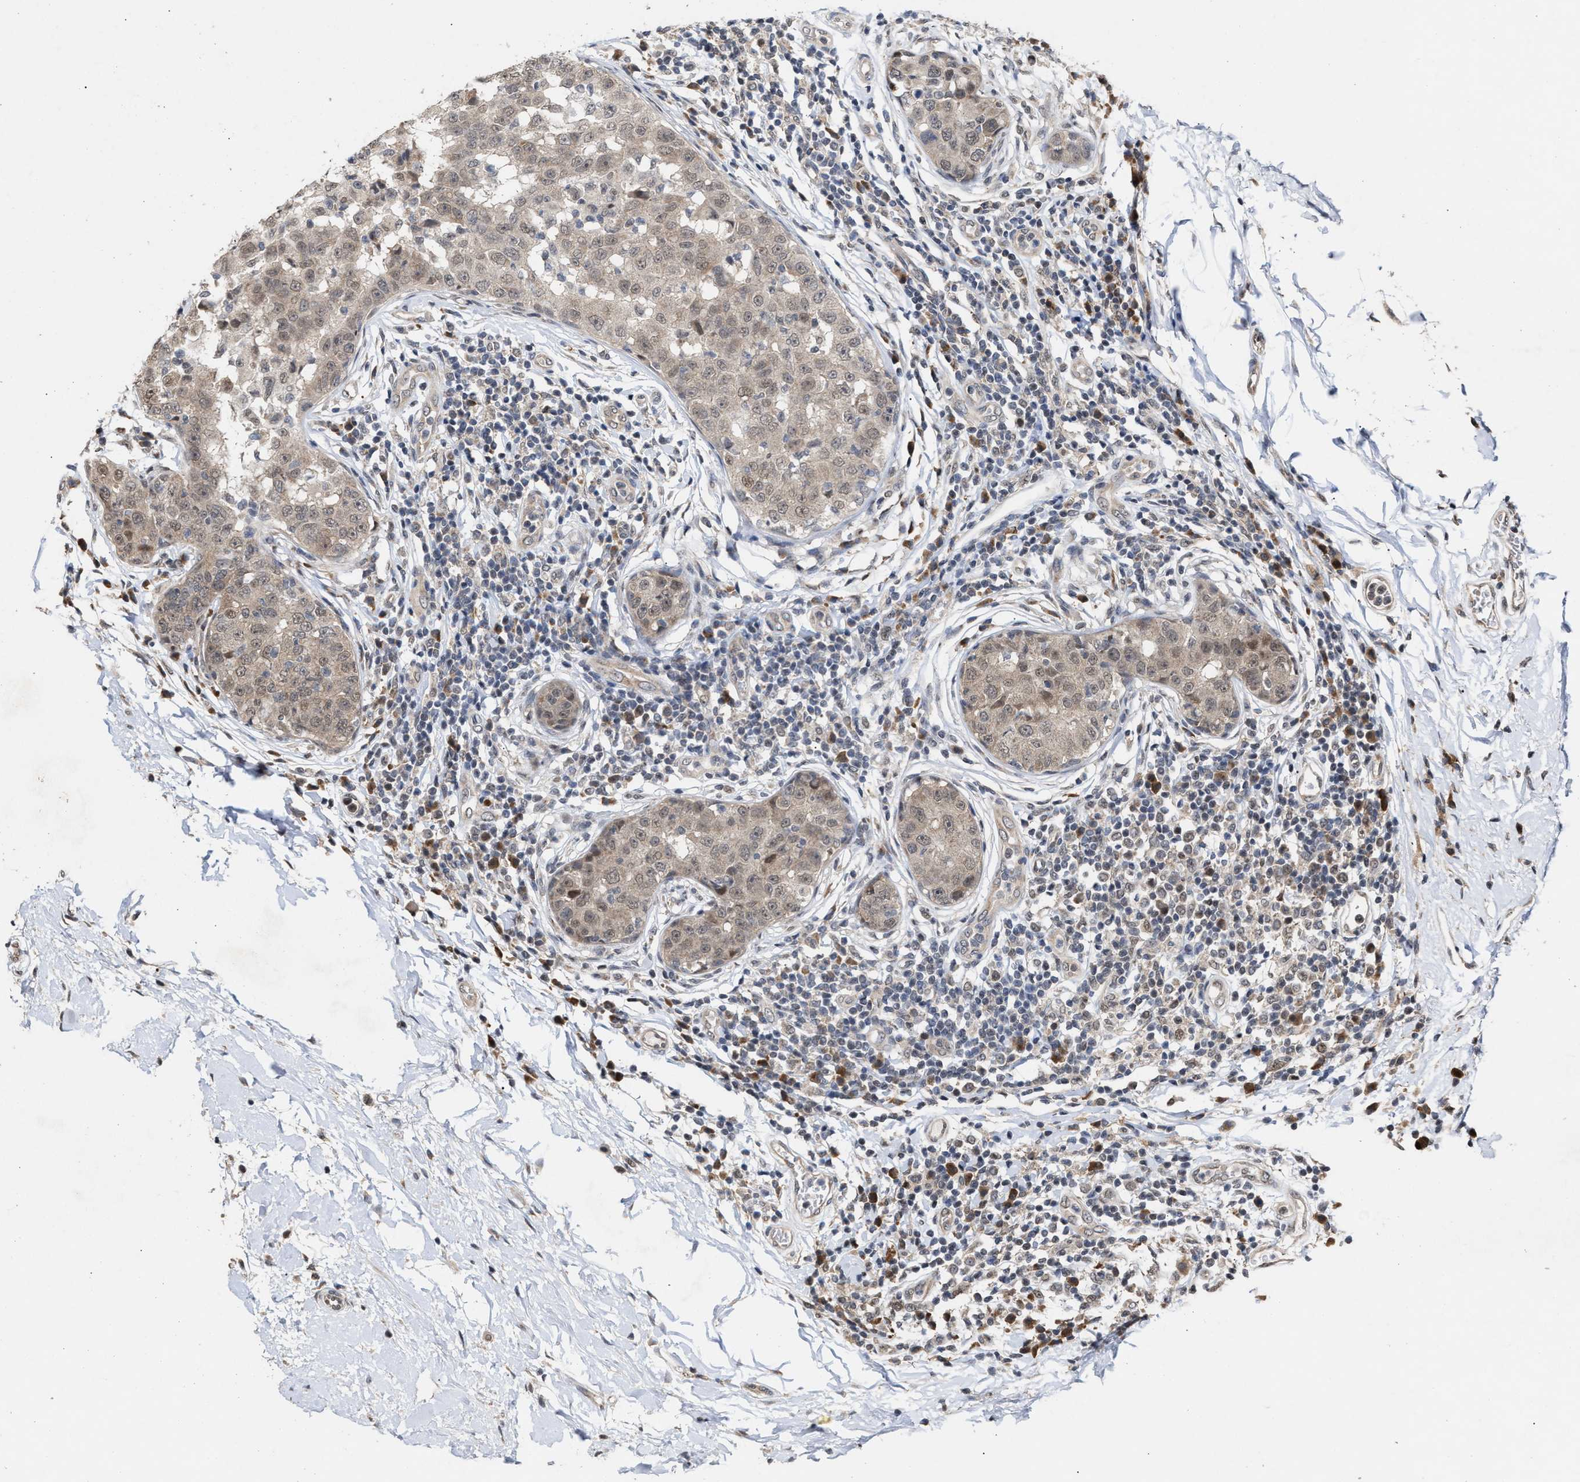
{"staining": {"intensity": "weak", "quantity": ">75%", "location": "cytoplasmic/membranous"}, "tissue": "breast cancer", "cell_type": "Tumor cells", "image_type": "cancer", "snomed": [{"axis": "morphology", "description": "Duct carcinoma"}, {"axis": "topography", "description": "Breast"}], "caption": "Human breast cancer (infiltrating ductal carcinoma) stained with a brown dye shows weak cytoplasmic/membranous positive staining in about >75% of tumor cells.", "gene": "MKNK2", "patient": {"sex": "female", "age": 27}}